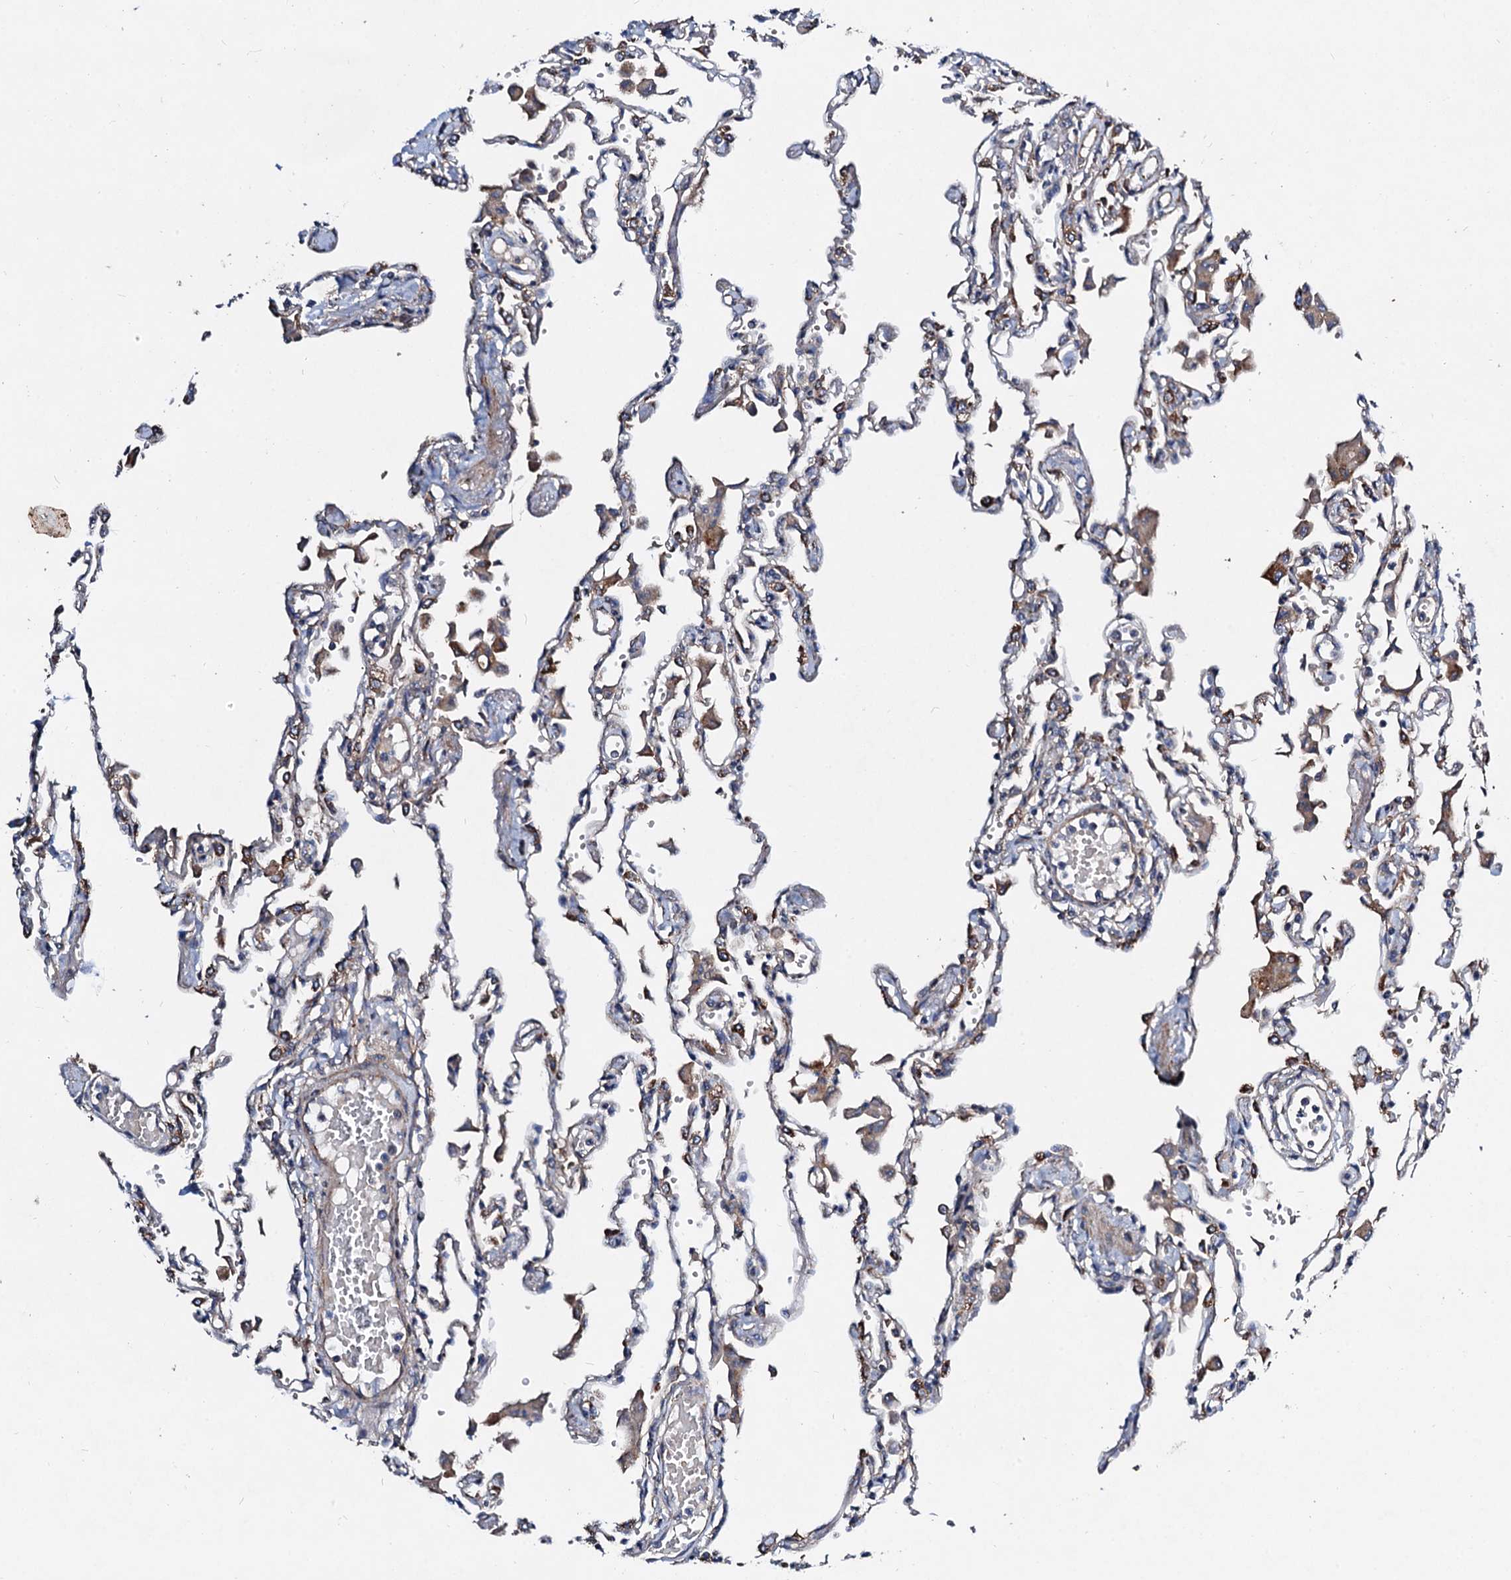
{"staining": {"intensity": "moderate", "quantity": "<25%", "location": "cytoplasmic/membranous"}, "tissue": "lung", "cell_type": "Alveolar cells", "image_type": "normal", "snomed": [{"axis": "morphology", "description": "Normal tissue, NOS"}, {"axis": "topography", "description": "Bronchus"}, {"axis": "topography", "description": "Lung"}], "caption": "IHC histopathology image of benign lung: lung stained using immunohistochemistry demonstrates low levels of moderate protein expression localized specifically in the cytoplasmic/membranous of alveolar cells, appearing as a cytoplasmic/membranous brown color.", "gene": "FIBIN", "patient": {"sex": "female", "age": 49}}